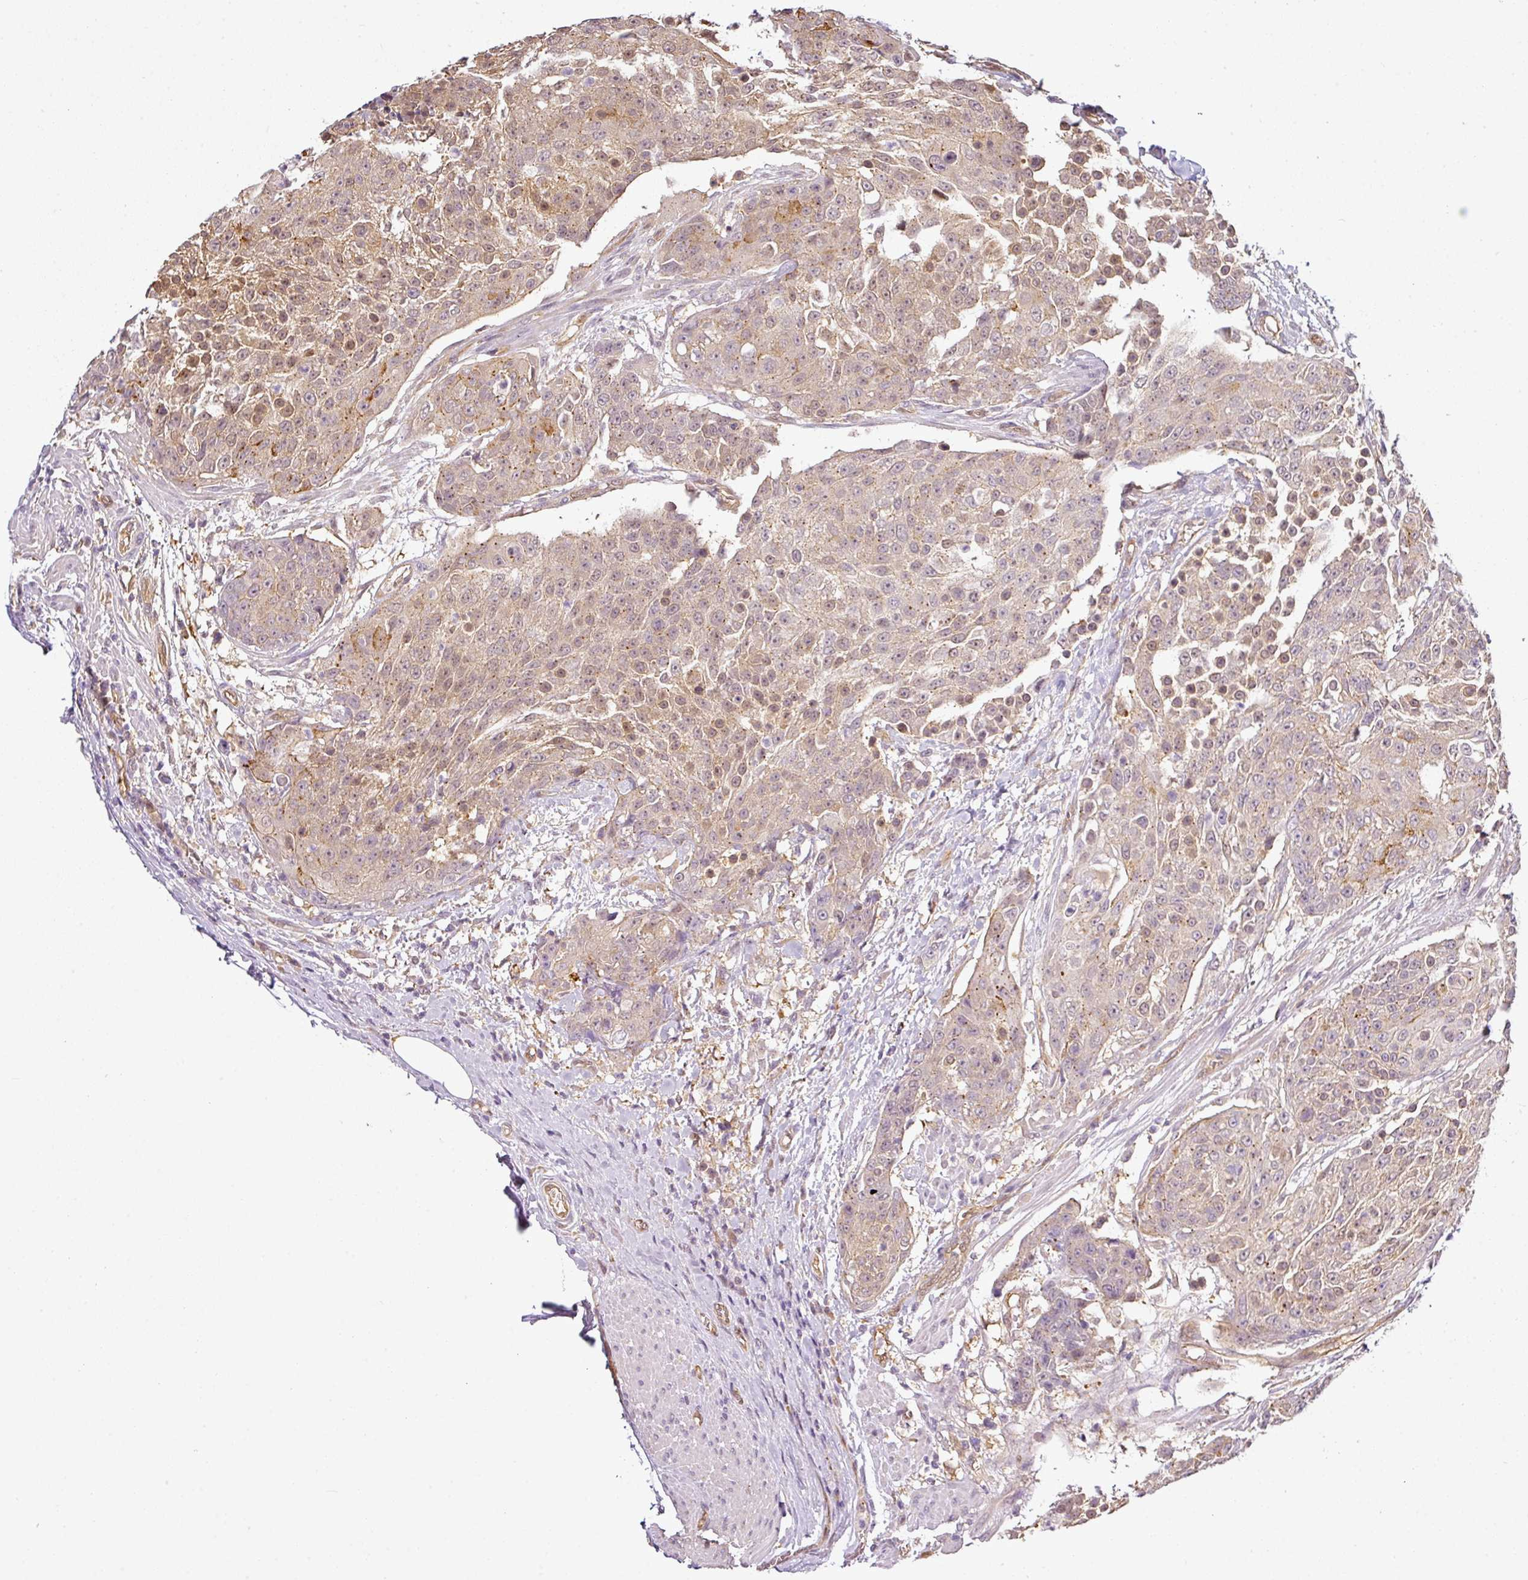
{"staining": {"intensity": "weak", "quantity": "<25%", "location": "cytoplasmic/membranous"}, "tissue": "urothelial cancer", "cell_type": "Tumor cells", "image_type": "cancer", "snomed": [{"axis": "morphology", "description": "Urothelial carcinoma, High grade"}, {"axis": "topography", "description": "Urinary bladder"}], "caption": "Tumor cells show no significant positivity in high-grade urothelial carcinoma.", "gene": "ANKRD18A", "patient": {"sex": "female", "age": 63}}